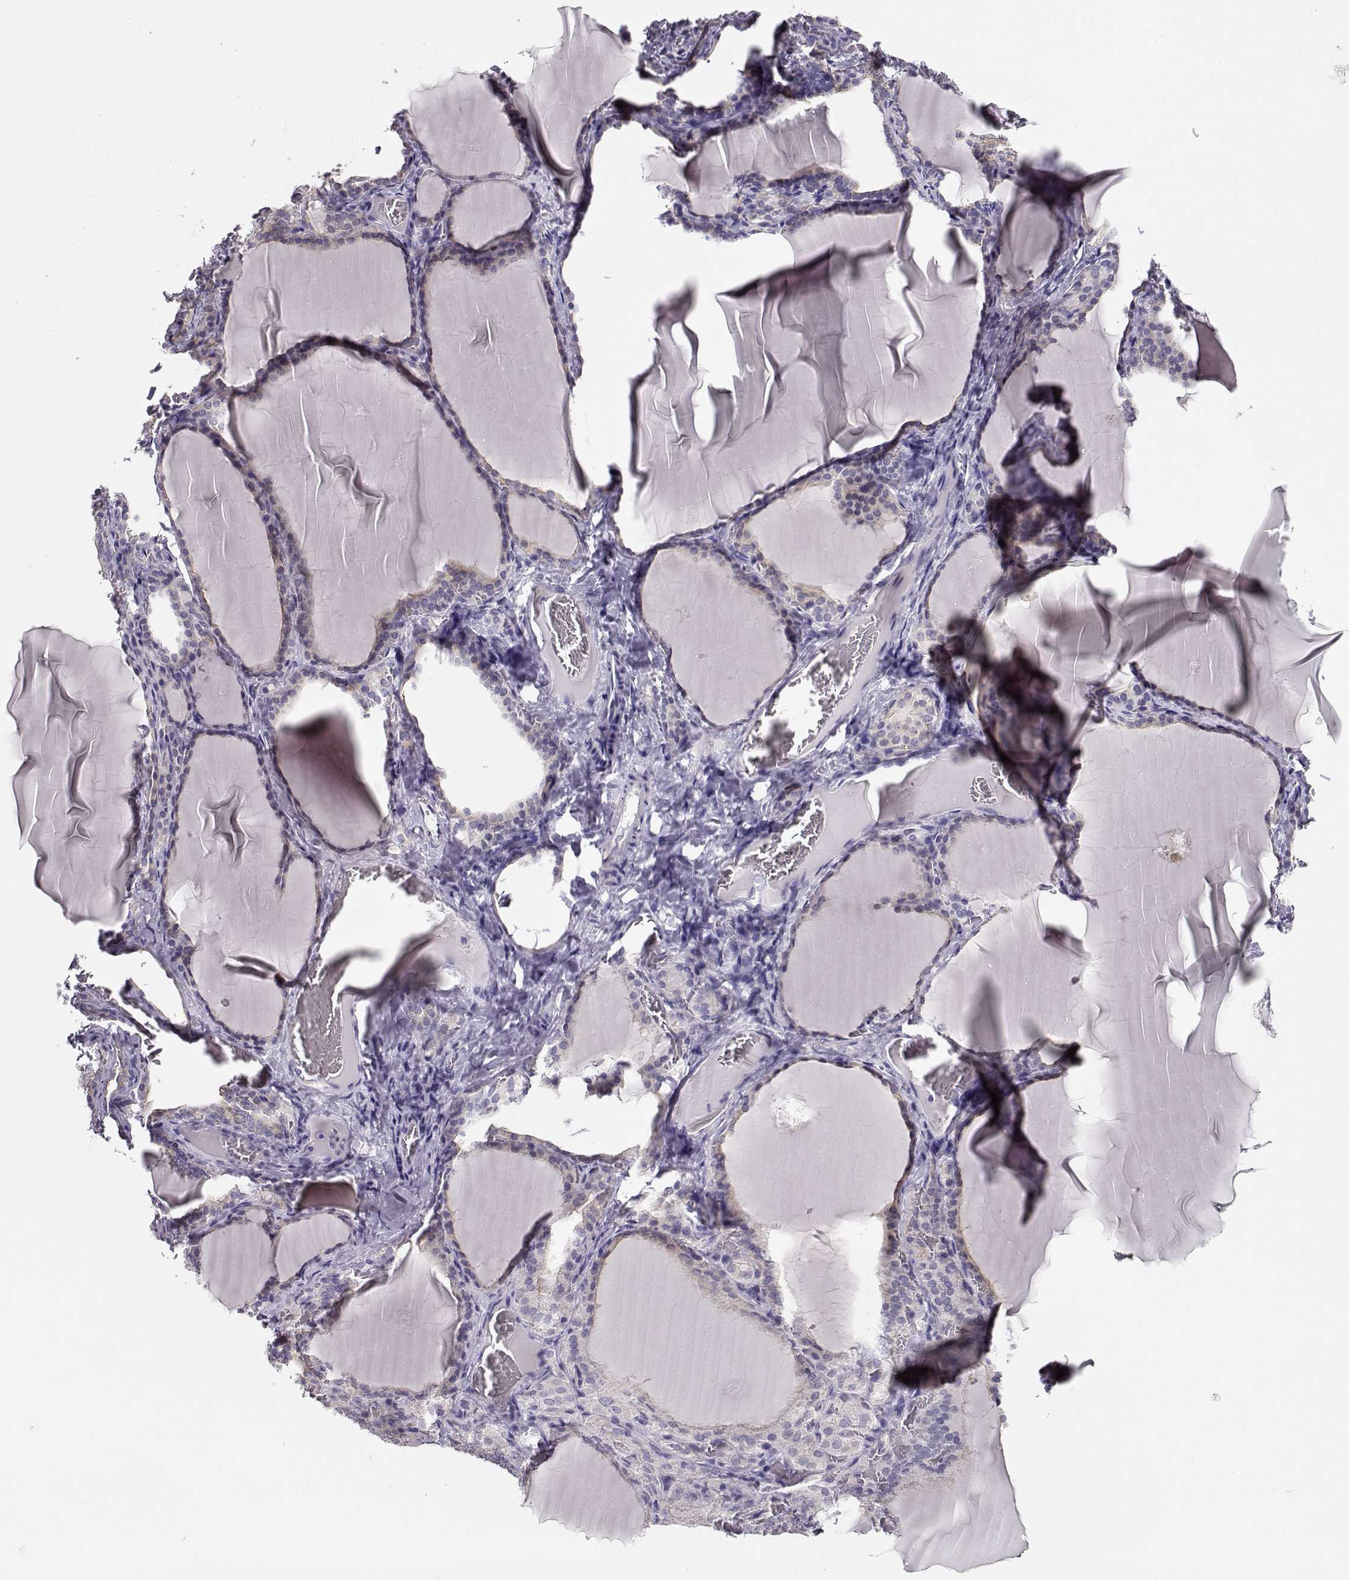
{"staining": {"intensity": "weak", "quantity": ">75%", "location": "cytoplasmic/membranous"}, "tissue": "thyroid gland", "cell_type": "Glandular cells", "image_type": "normal", "snomed": [{"axis": "morphology", "description": "Normal tissue, NOS"}, {"axis": "morphology", "description": "Hyperplasia, NOS"}, {"axis": "topography", "description": "Thyroid gland"}], "caption": "A high-resolution image shows IHC staining of normal thyroid gland, which demonstrates weak cytoplasmic/membranous positivity in about >75% of glandular cells.", "gene": "CRX", "patient": {"sex": "female", "age": 27}}